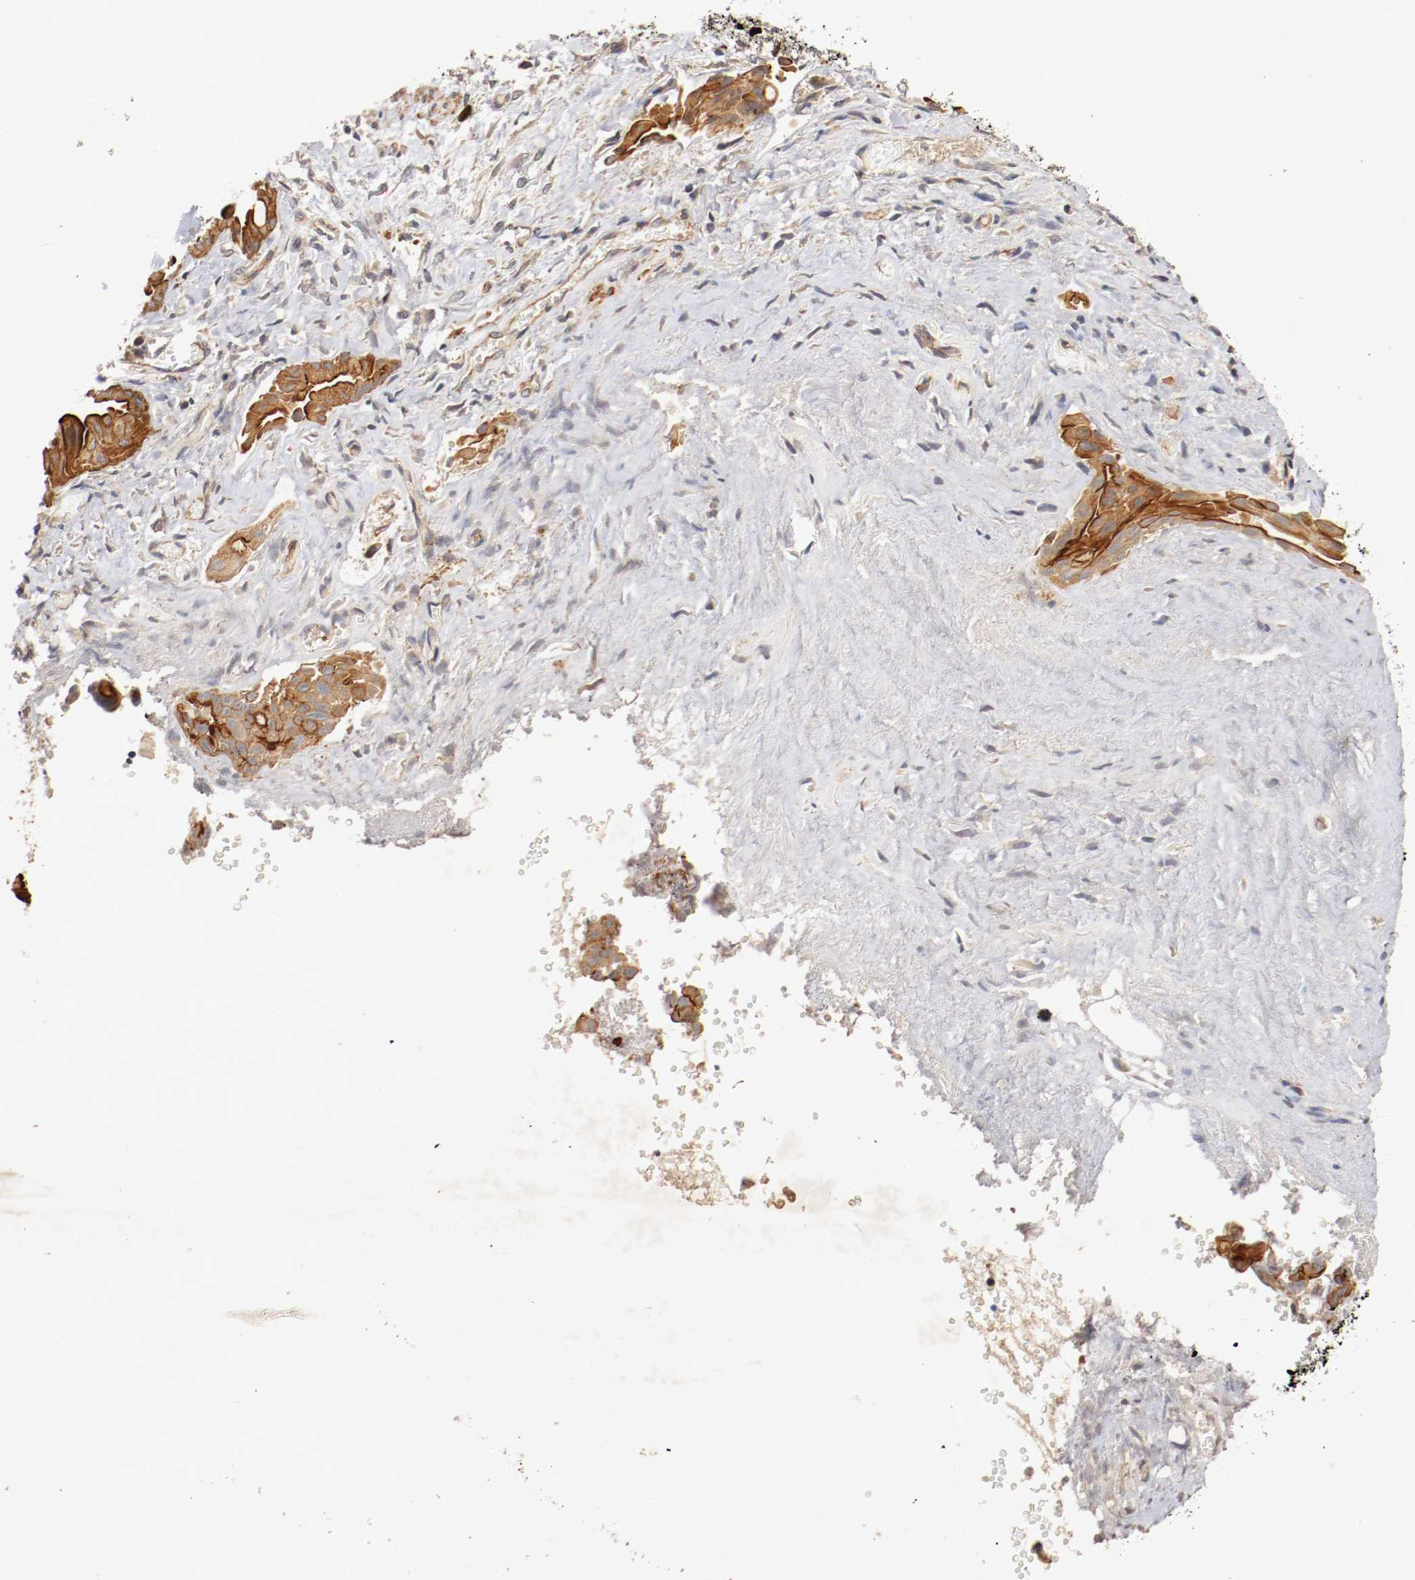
{"staining": {"intensity": "strong", "quantity": ">75%", "location": "cytoplasmic/membranous"}, "tissue": "liver cancer", "cell_type": "Tumor cells", "image_type": "cancer", "snomed": [{"axis": "morphology", "description": "Cholangiocarcinoma"}, {"axis": "topography", "description": "Liver"}], "caption": "Brown immunohistochemical staining in liver cancer (cholangiocarcinoma) demonstrates strong cytoplasmic/membranous expression in about >75% of tumor cells. (brown staining indicates protein expression, while blue staining denotes nuclei).", "gene": "TYK2", "patient": {"sex": "male", "age": 58}}